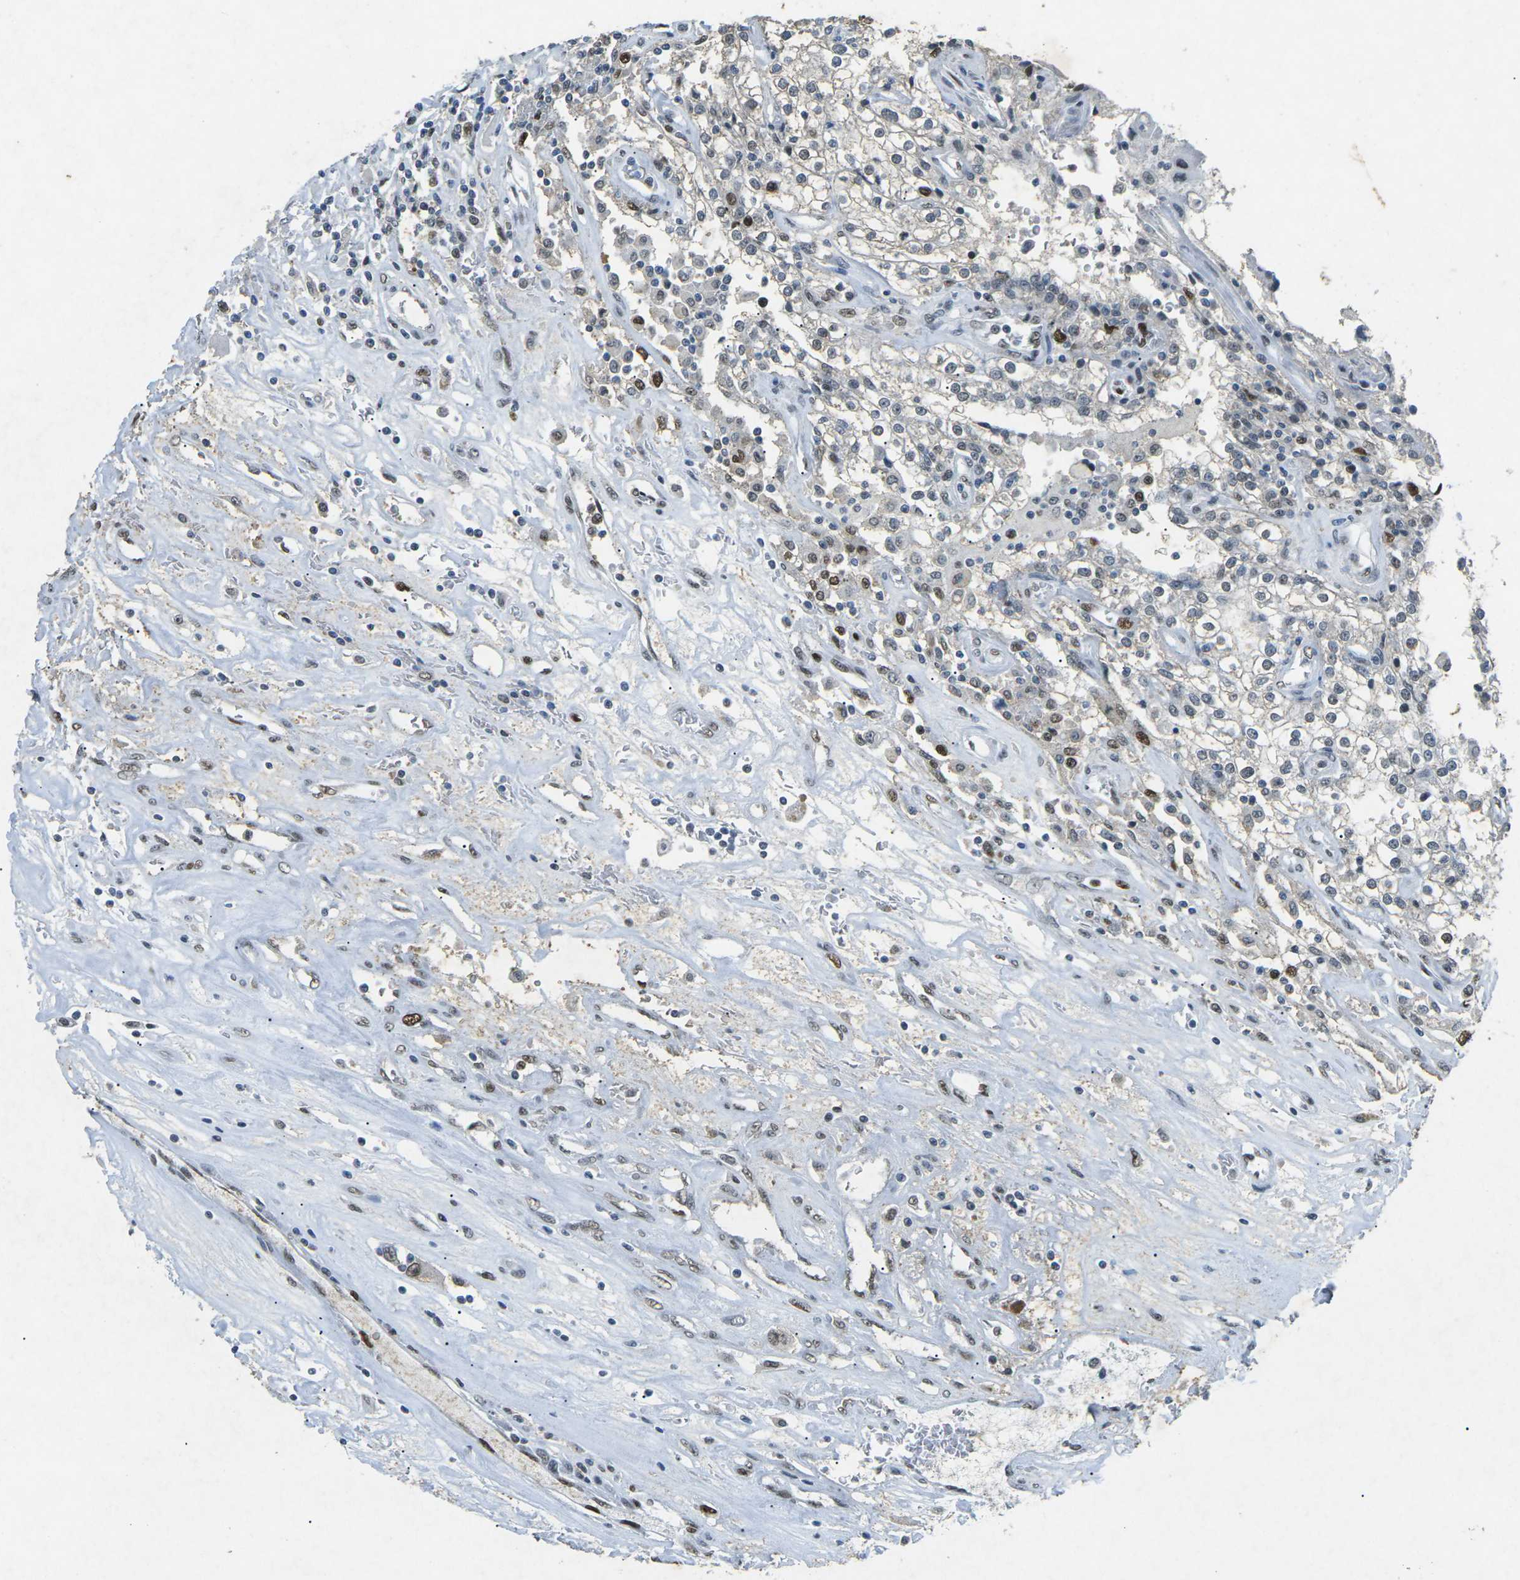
{"staining": {"intensity": "moderate", "quantity": "25%-75%", "location": "nuclear"}, "tissue": "renal cancer", "cell_type": "Tumor cells", "image_type": "cancer", "snomed": [{"axis": "morphology", "description": "Adenocarcinoma, NOS"}, {"axis": "topography", "description": "Kidney"}], "caption": "This is a photomicrograph of immunohistochemistry staining of renal cancer (adenocarcinoma), which shows moderate positivity in the nuclear of tumor cells.", "gene": "RB1", "patient": {"sex": "female", "age": 52}}